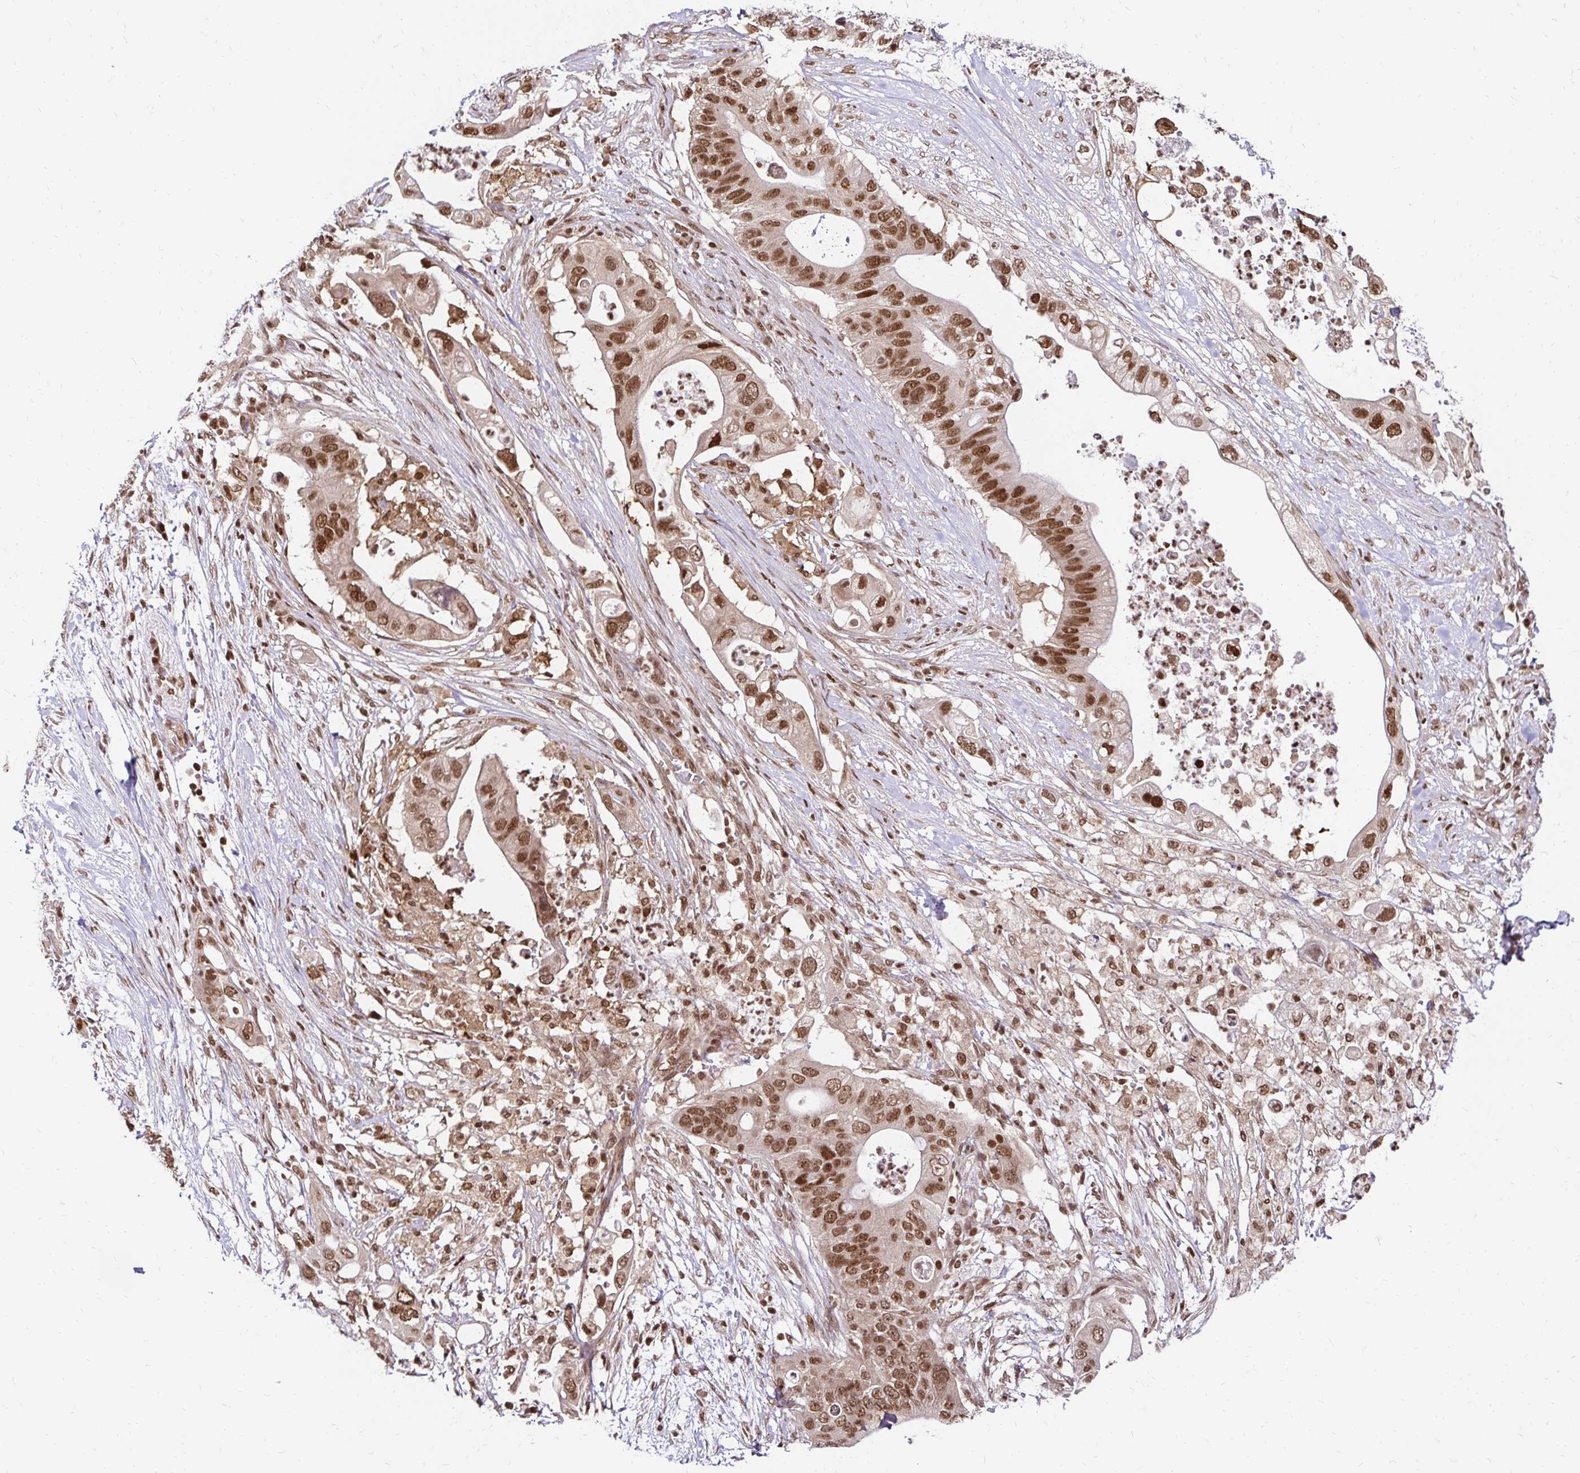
{"staining": {"intensity": "moderate", "quantity": ">75%", "location": "nuclear"}, "tissue": "pancreatic cancer", "cell_type": "Tumor cells", "image_type": "cancer", "snomed": [{"axis": "morphology", "description": "Adenocarcinoma, NOS"}, {"axis": "topography", "description": "Pancreas"}], "caption": "This image demonstrates immunohistochemistry staining of human pancreatic cancer (adenocarcinoma), with medium moderate nuclear positivity in about >75% of tumor cells.", "gene": "GLYR1", "patient": {"sex": "female", "age": 72}}